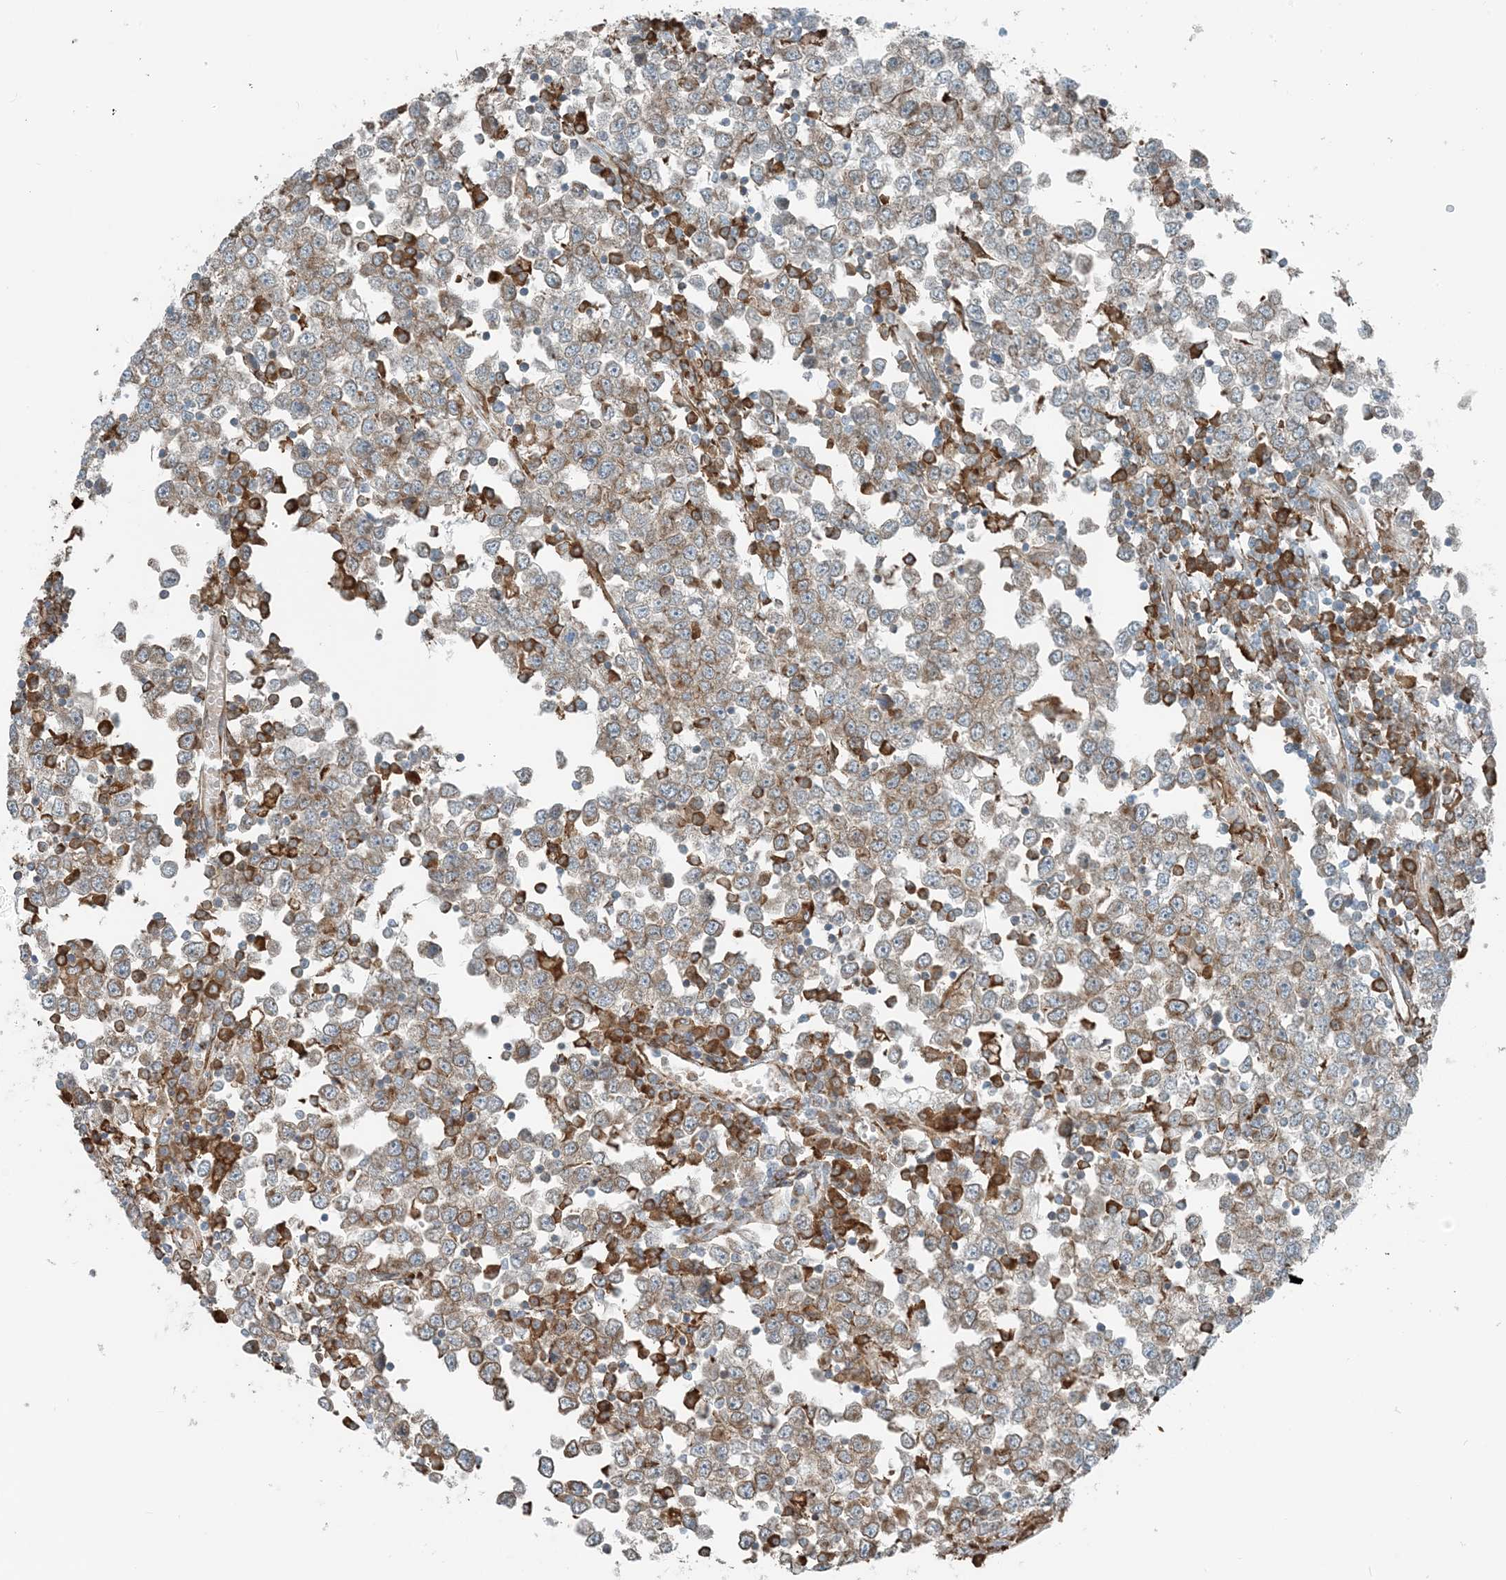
{"staining": {"intensity": "weak", "quantity": ">75%", "location": "cytoplasmic/membranous"}, "tissue": "testis cancer", "cell_type": "Tumor cells", "image_type": "cancer", "snomed": [{"axis": "morphology", "description": "Seminoma, NOS"}, {"axis": "topography", "description": "Testis"}], "caption": "Approximately >75% of tumor cells in human testis seminoma display weak cytoplasmic/membranous protein positivity as visualized by brown immunohistochemical staining.", "gene": "CERKL", "patient": {"sex": "male", "age": 65}}